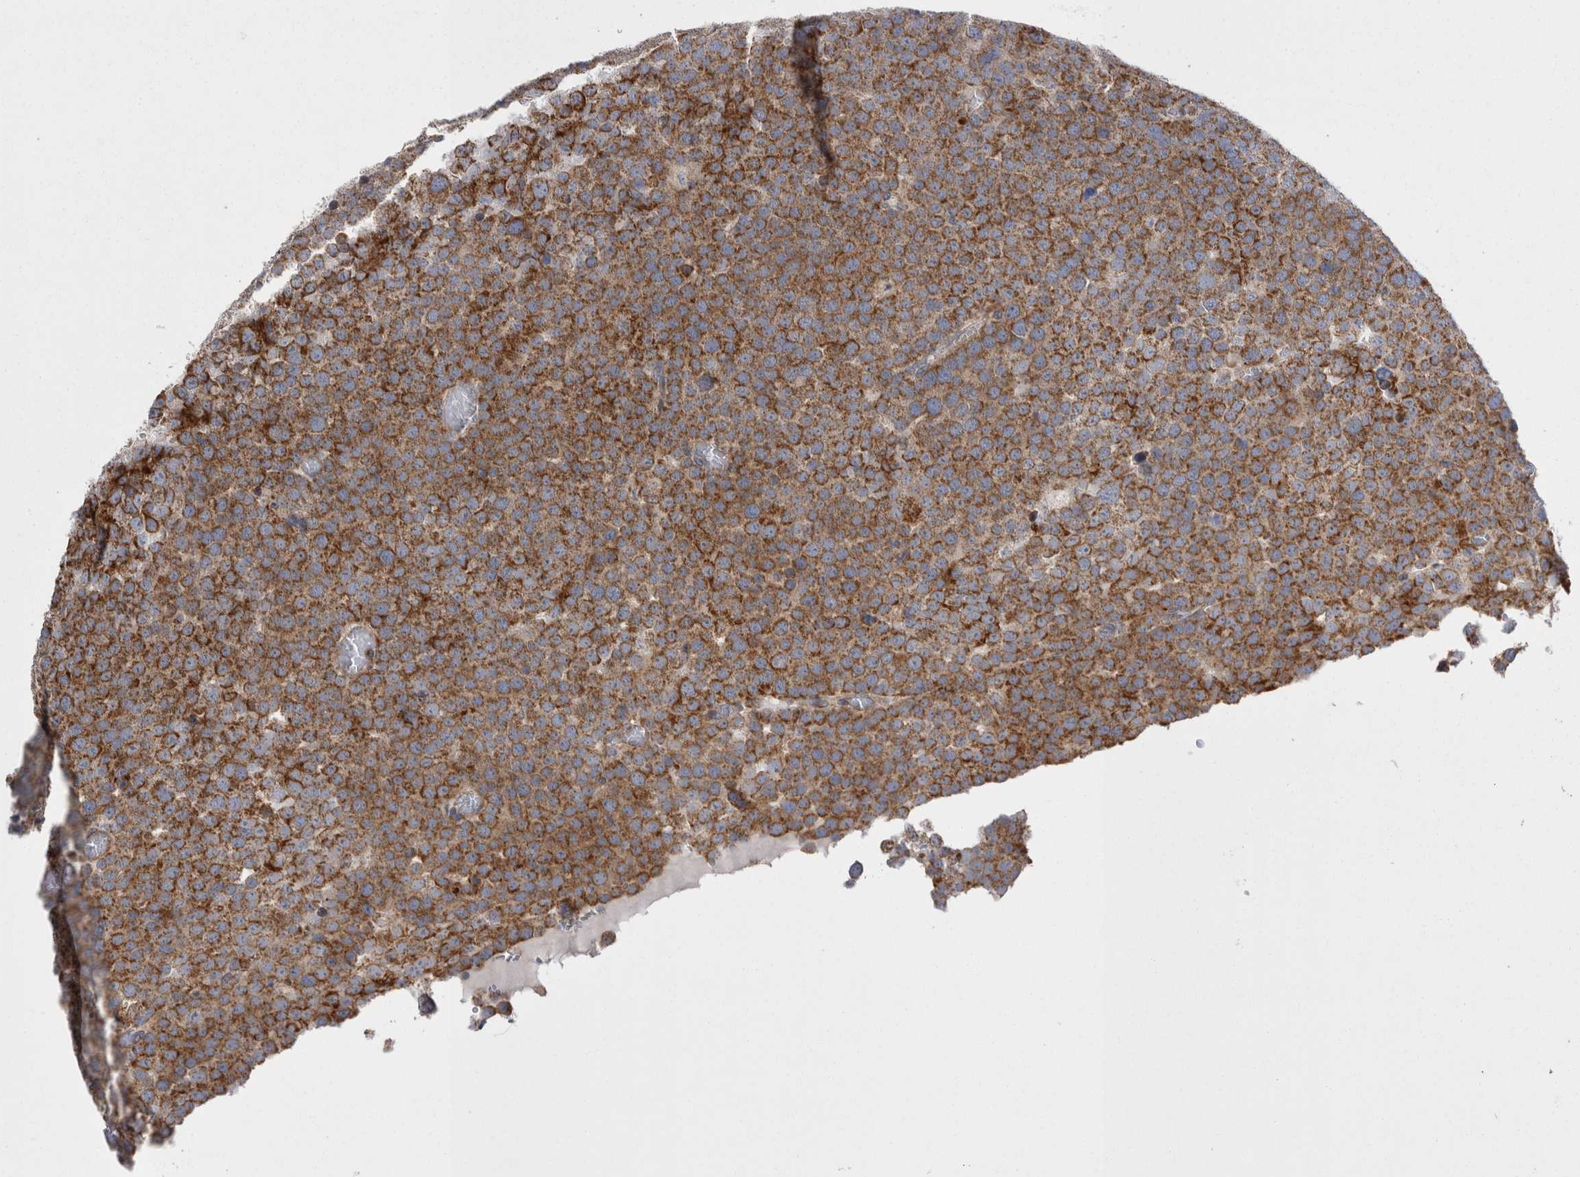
{"staining": {"intensity": "strong", "quantity": ">75%", "location": "cytoplasmic/membranous"}, "tissue": "testis cancer", "cell_type": "Tumor cells", "image_type": "cancer", "snomed": [{"axis": "morphology", "description": "Seminoma, NOS"}, {"axis": "topography", "description": "Testis"}], "caption": "Protein staining demonstrates strong cytoplasmic/membranous expression in about >75% of tumor cells in testis cancer.", "gene": "TSPOAP1", "patient": {"sex": "male", "age": 71}}